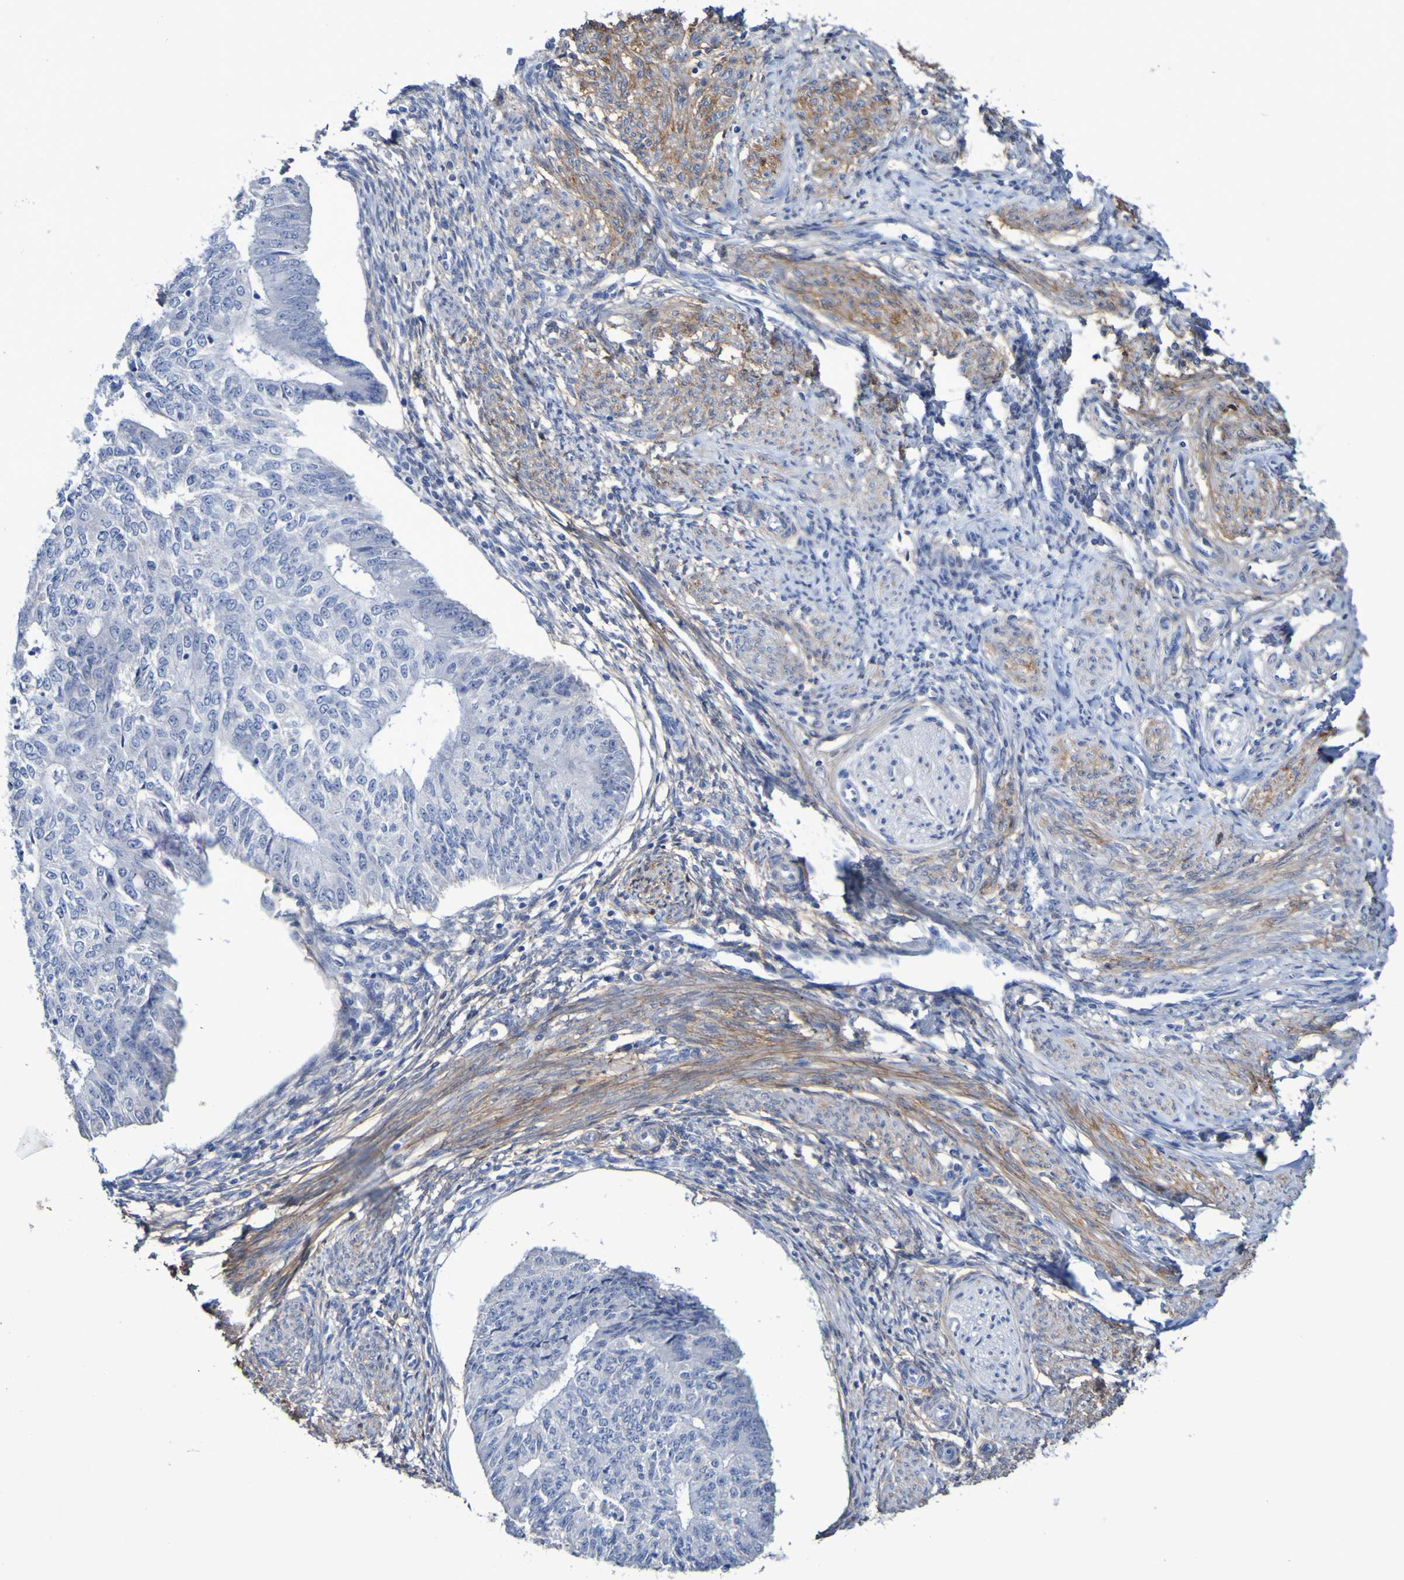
{"staining": {"intensity": "weak", "quantity": "25%-75%", "location": "cytoplasmic/membranous"}, "tissue": "endometrial cancer", "cell_type": "Tumor cells", "image_type": "cancer", "snomed": [{"axis": "morphology", "description": "Adenocarcinoma, NOS"}, {"axis": "topography", "description": "Endometrium"}], "caption": "Immunohistochemical staining of human endometrial cancer (adenocarcinoma) displays low levels of weak cytoplasmic/membranous expression in approximately 25%-75% of tumor cells. The staining is performed using DAB brown chromogen to label protein expression. The nuclei are counter-stained blue using hematoxylin.", "gene": "SGCB", "patient": {"sex": "female", "age": 32}}